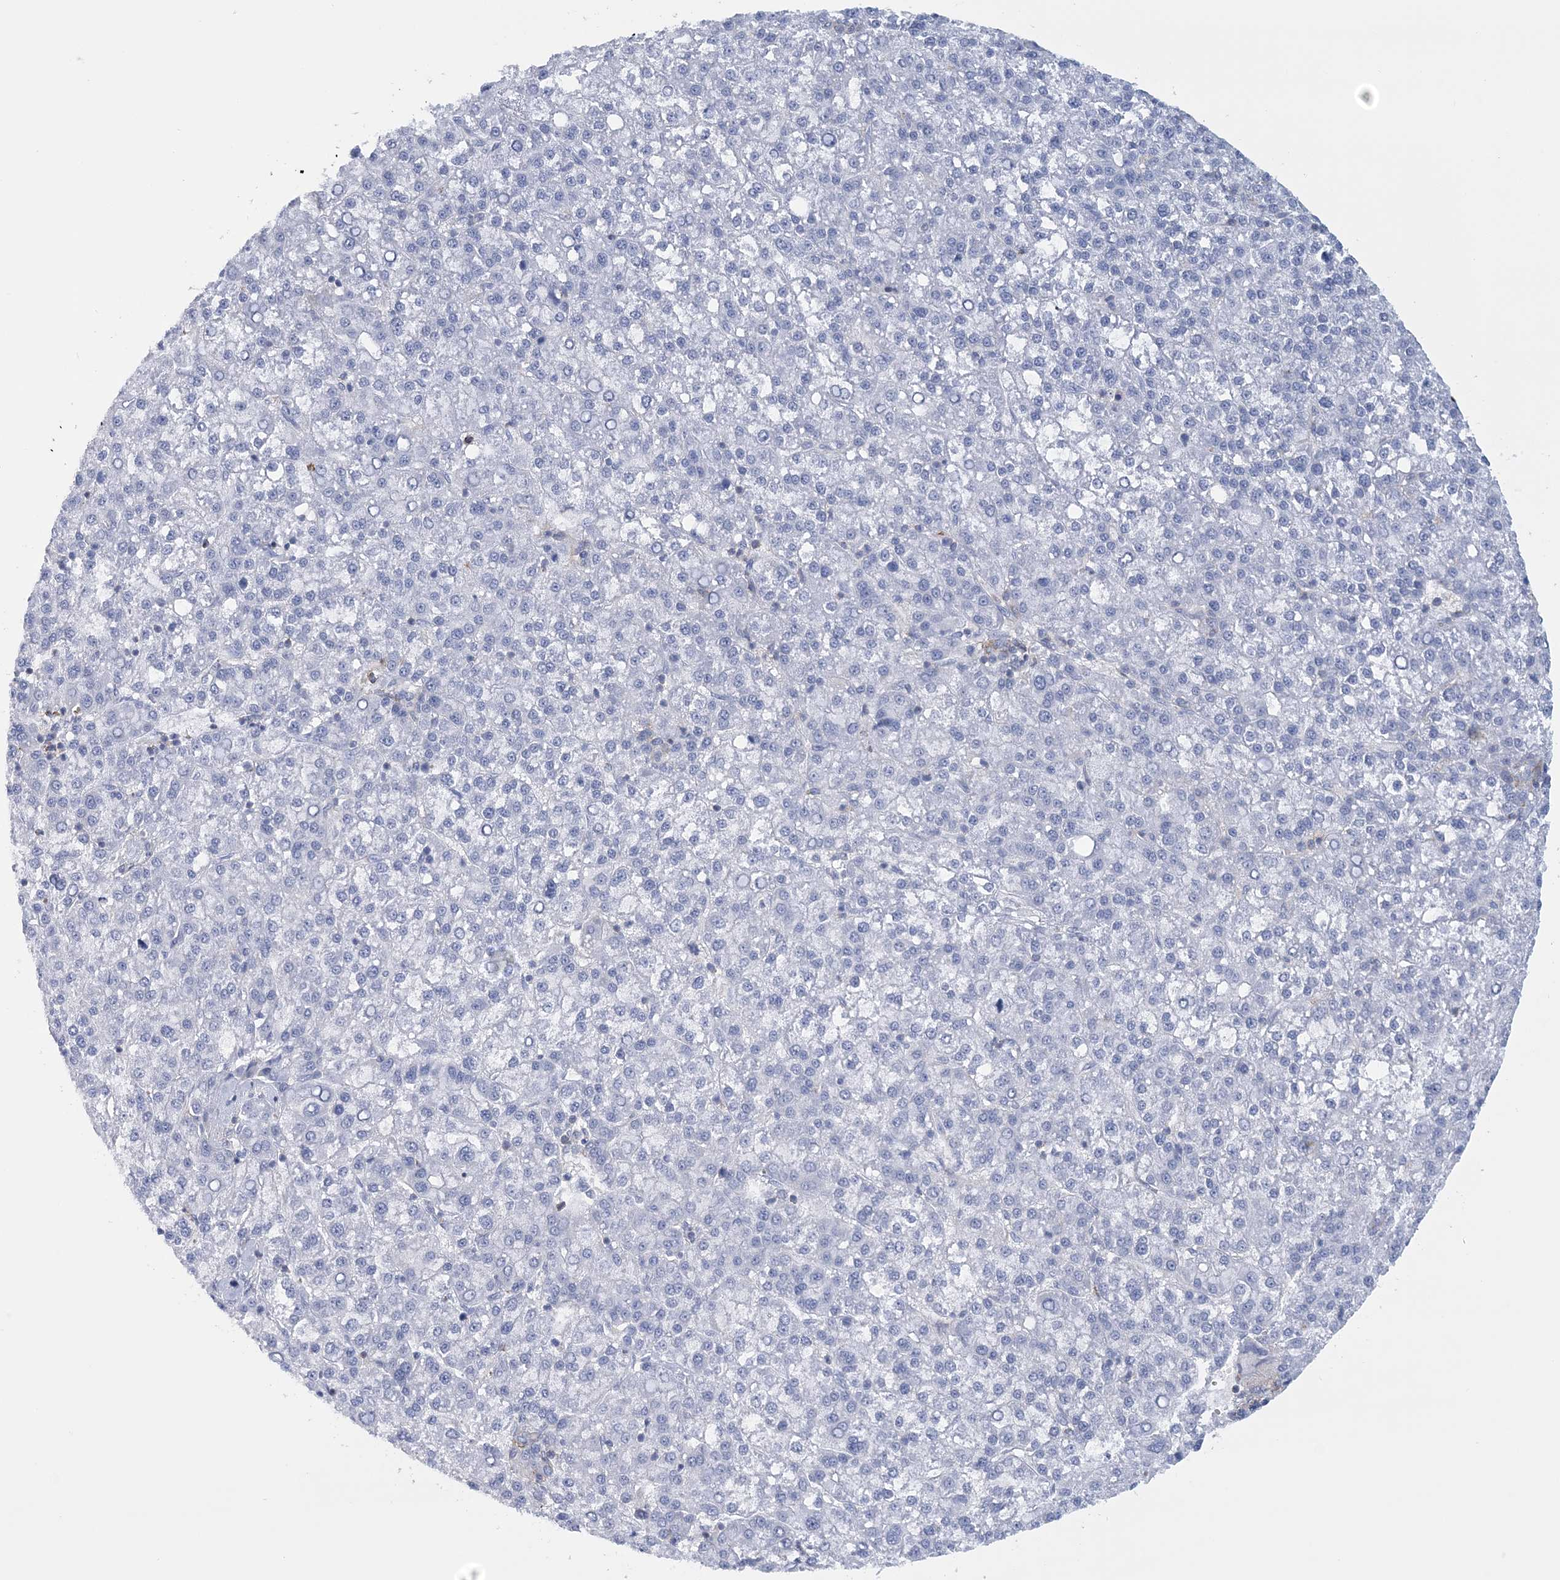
{"staining": {"intensity": "negative", "quantity": "none", "location": "none"}, "tissue": "liver cancer", "cell_type": "Tumor cells", "image_type": "cancer", "snomed": [{"axis": "morphology", "description": "Carcinoma, Hepatocellular, NOS"}, {"axis": "topography", "description": "Liver"}], "caption": "A high-resolution photomicrograph shows immunohistochemistry (IHC) staining of liver cancer, which shows no significant positivity in tumor cells.", "gene": "C11orf21", "patient": {"sex": "female", "age": 58}}